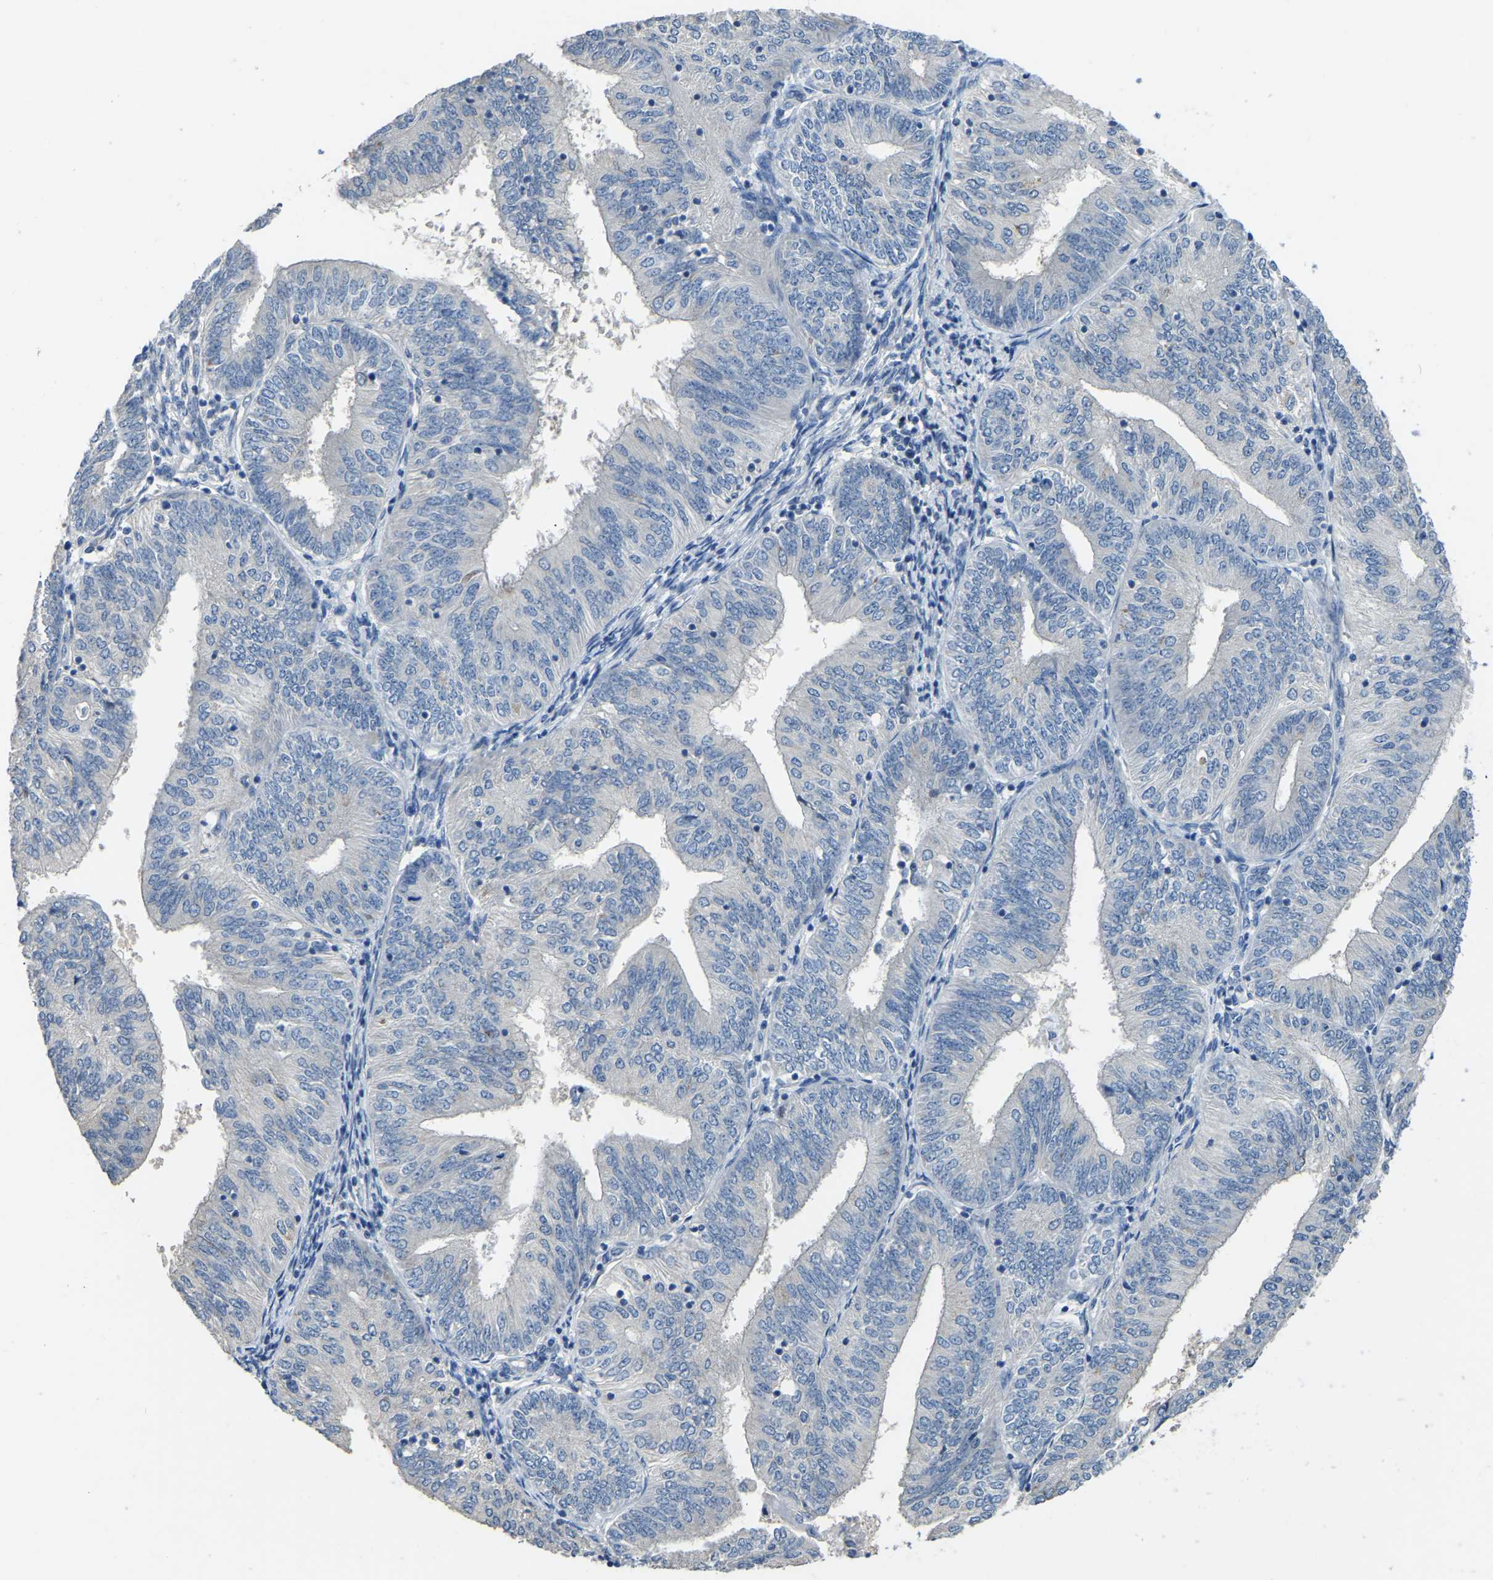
{"staining": {"intensity": "negative", "quantity": "none", "location": "none"}, "tissue": "endometrial cancer", "cell_type": "Tumor cells", "image_type": "cancer", "snomed": [{"axis": "morphology", "description": "Adenocarcinoma, NOS"}, {"axis": "topography", "description": "Endometrium"}], "caption": "The photomicrograph reveals no significant staining in tumor cells of adenocarcinoma (endometrial). The staining is performed using DAB (3,3'-diaminobenzidine) brown chromogen with nuclei counter-stained in using hematoxylin.", "gene": "HIGD2B", "patient": {"sex": "female", "age": 58}}